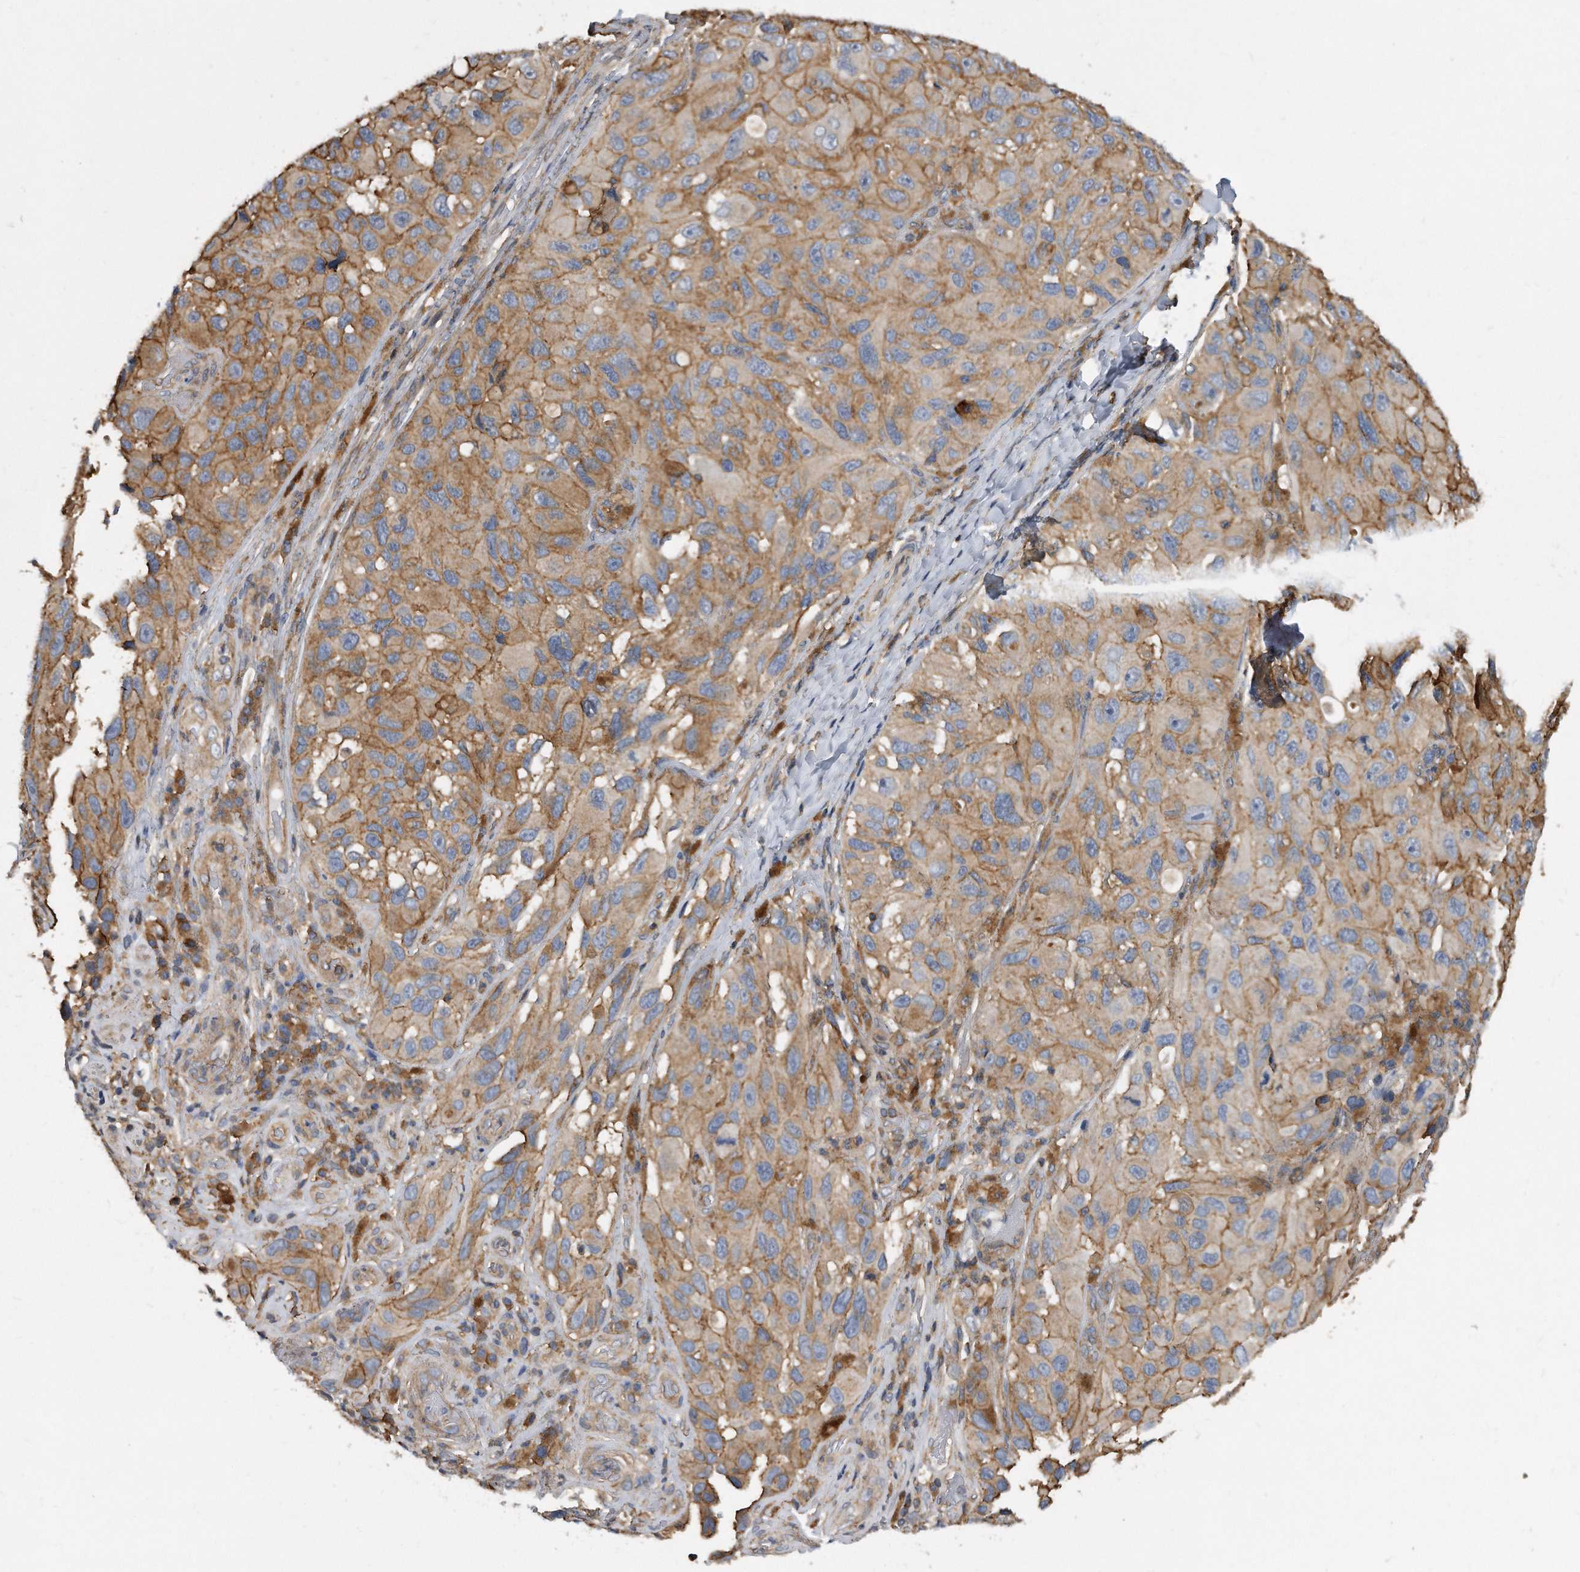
{"staining": {"intensity": "moderate", "quantity": ">75%", "location": "cytoplasmic/membranous"}, "tissue": "melanoma", "cell_type": "Tumor cells", "image_type": "cancer", "snomed": [{"axis": "morphology", "description": "Malignant melanoma, NOS"}, {"axis": "topography", "description": "Skin"}], "caption": "About >75% of tumor cells in melanoma reveal moderate cytoplasmic/membranous protein expression as visualized by brown immunohistochemical staining.", "gene": "ATG5", "patient": {"sex": "female", "age": 73}}